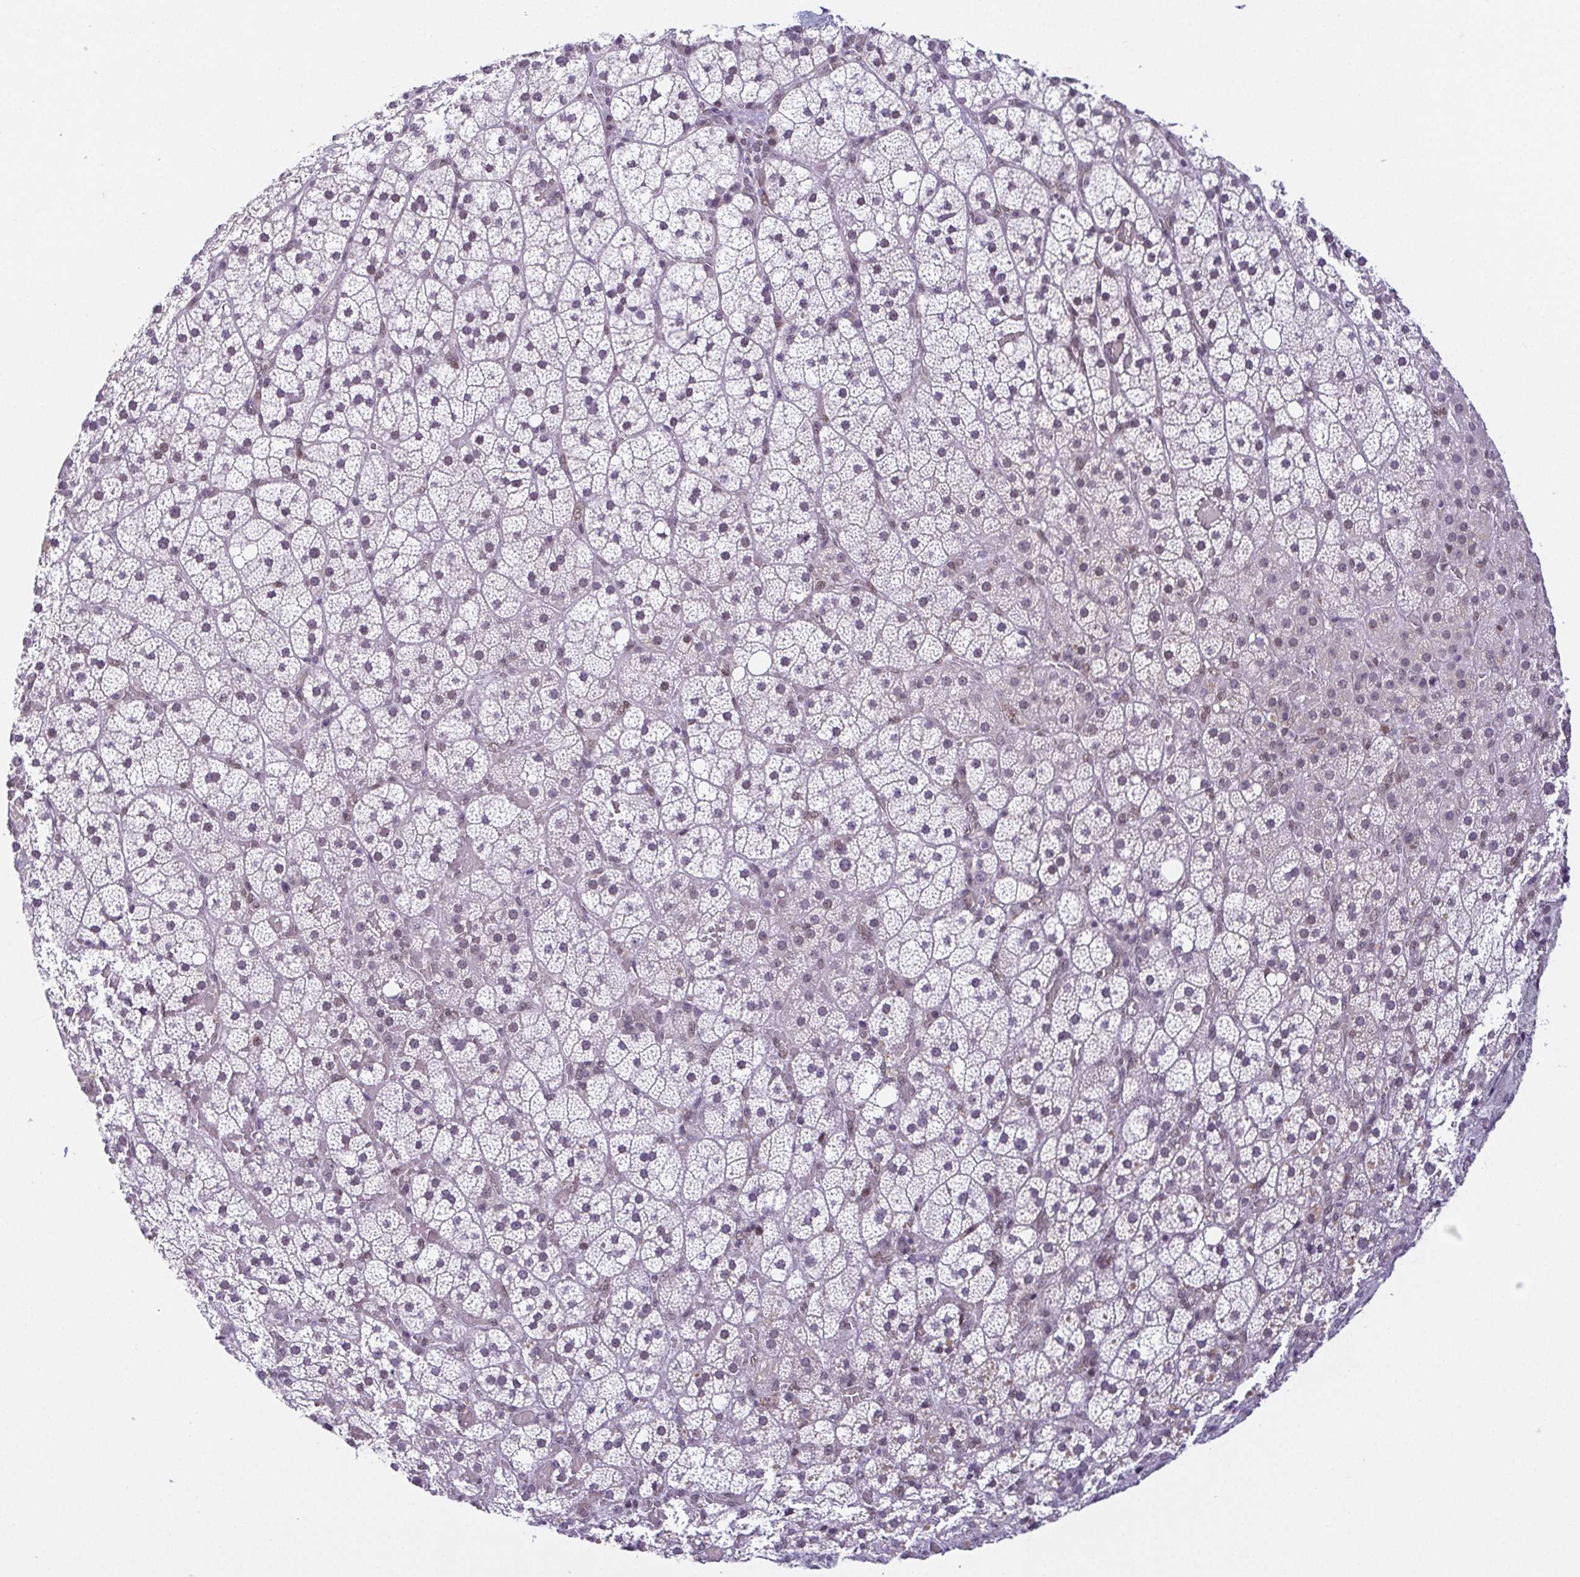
{"staining": {"intensity": "negative", "quantity": "none", "location": "none"}, "tissue": "adrenal gland", "cell_type": "Glandular cells", "image_type": "normal", "snomed": [{"axis": "morphology", "description": "Normal tissue, NOS"}, {"axis": "topography", "description": "Adrenal gland"}], "caption": "IHC micrograph of unremarkable adrenal gland: human adrenal gland stained with DAB (3,3'-diaminobenzidine) exhibits no significant protein positivity in glandular cells.", "gene": "RBM3", "patient": {"sex": "male", "age": 53}}